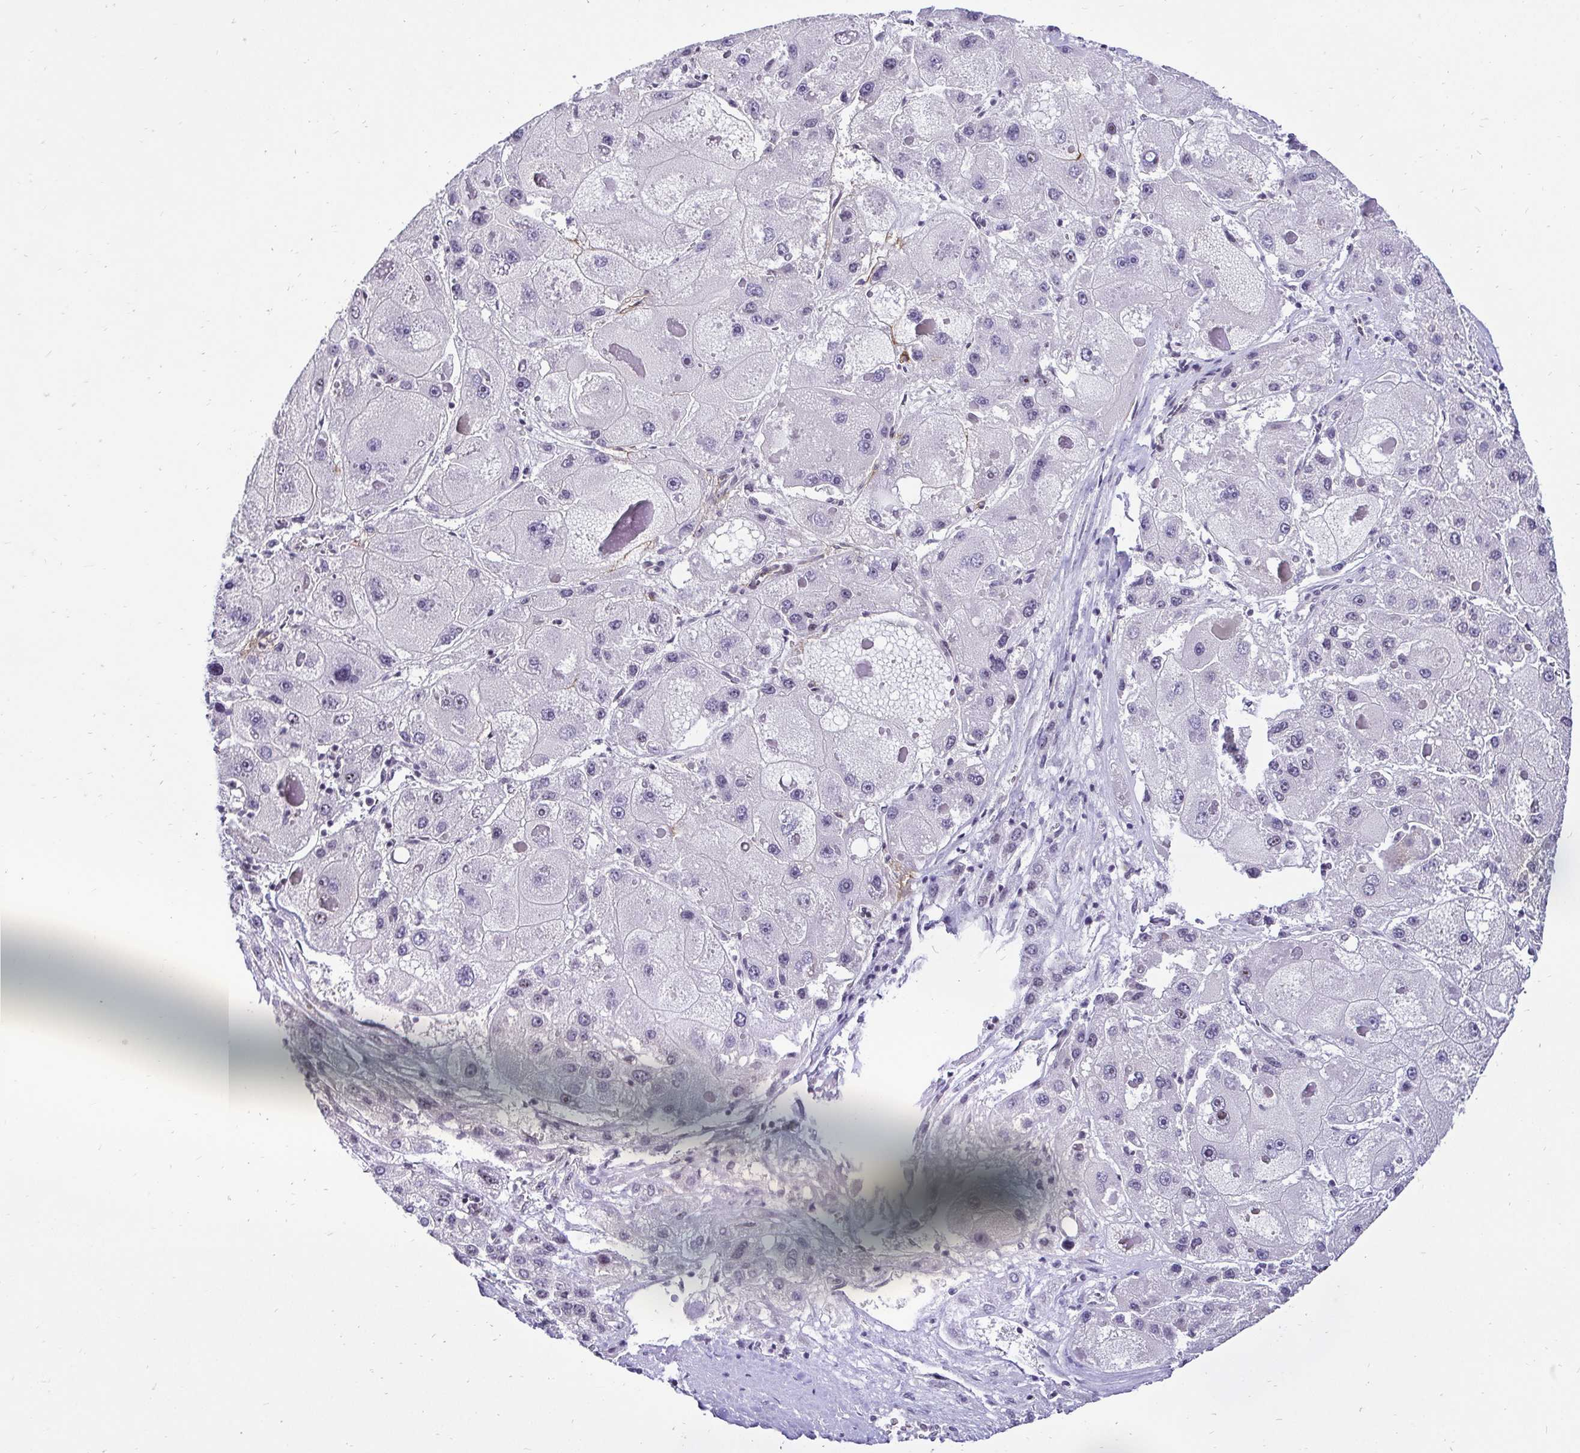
{"staining": {"intensity": "weak", "quantity": "<25%", "location": "nuclear"}, "tissue": "liver cancer", "cell_type": "Tumor cells", "image_type": "cancer", "snomed": [{"axis": "morphology", "description": "Carcinoma, Hepatocellular, NOS"}, {"axis": "topography", "description": "Liver"}], "caption": "This is an immunohistochemistry image of human liver hepatocellular carcinoma. There is no staining in tumor cells.", "gene": "ZNF860", "patient": {"sex": "female", "age": 73}}